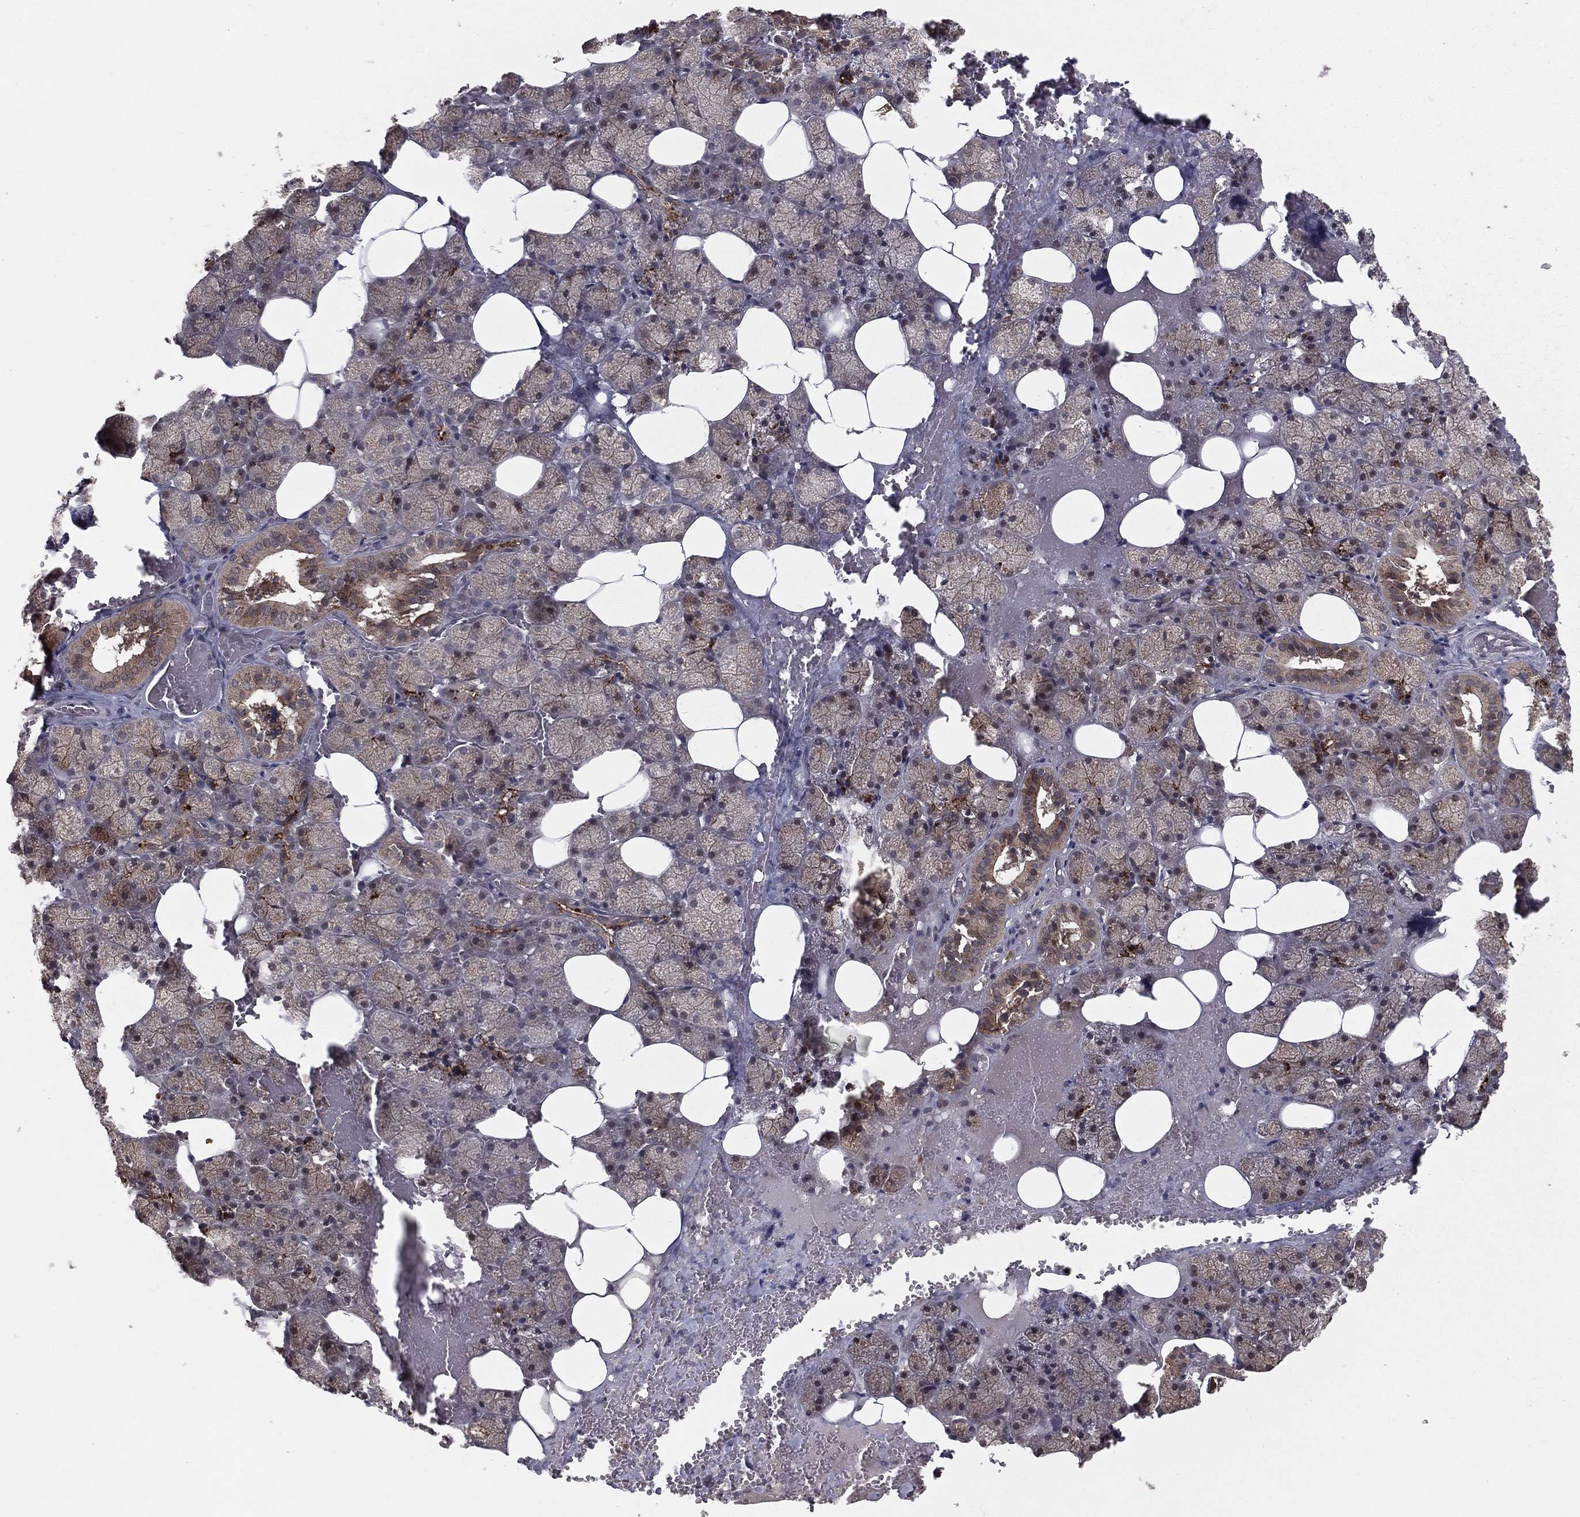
{"staining": {"intensity": "strong", "quantity": "25%-75%", "location": "cytoplasmic/membranous"}, "tissue": "salivary gland", "cell_type": "Glandular cells", "image_type": "normal", "snomed": [{"axis": "morphology", "description": "Normal tissue, NOS"}, {"axis": "topography", "description": "Salivary gland"}], "caption": "Glandular cells display strong cytoplasmic/membranous expression in about 25%-75% of cells in unremarkable salivary gland.", "gene": "ZDHHC15", "patient": {"sex": "male", "age": 38}}